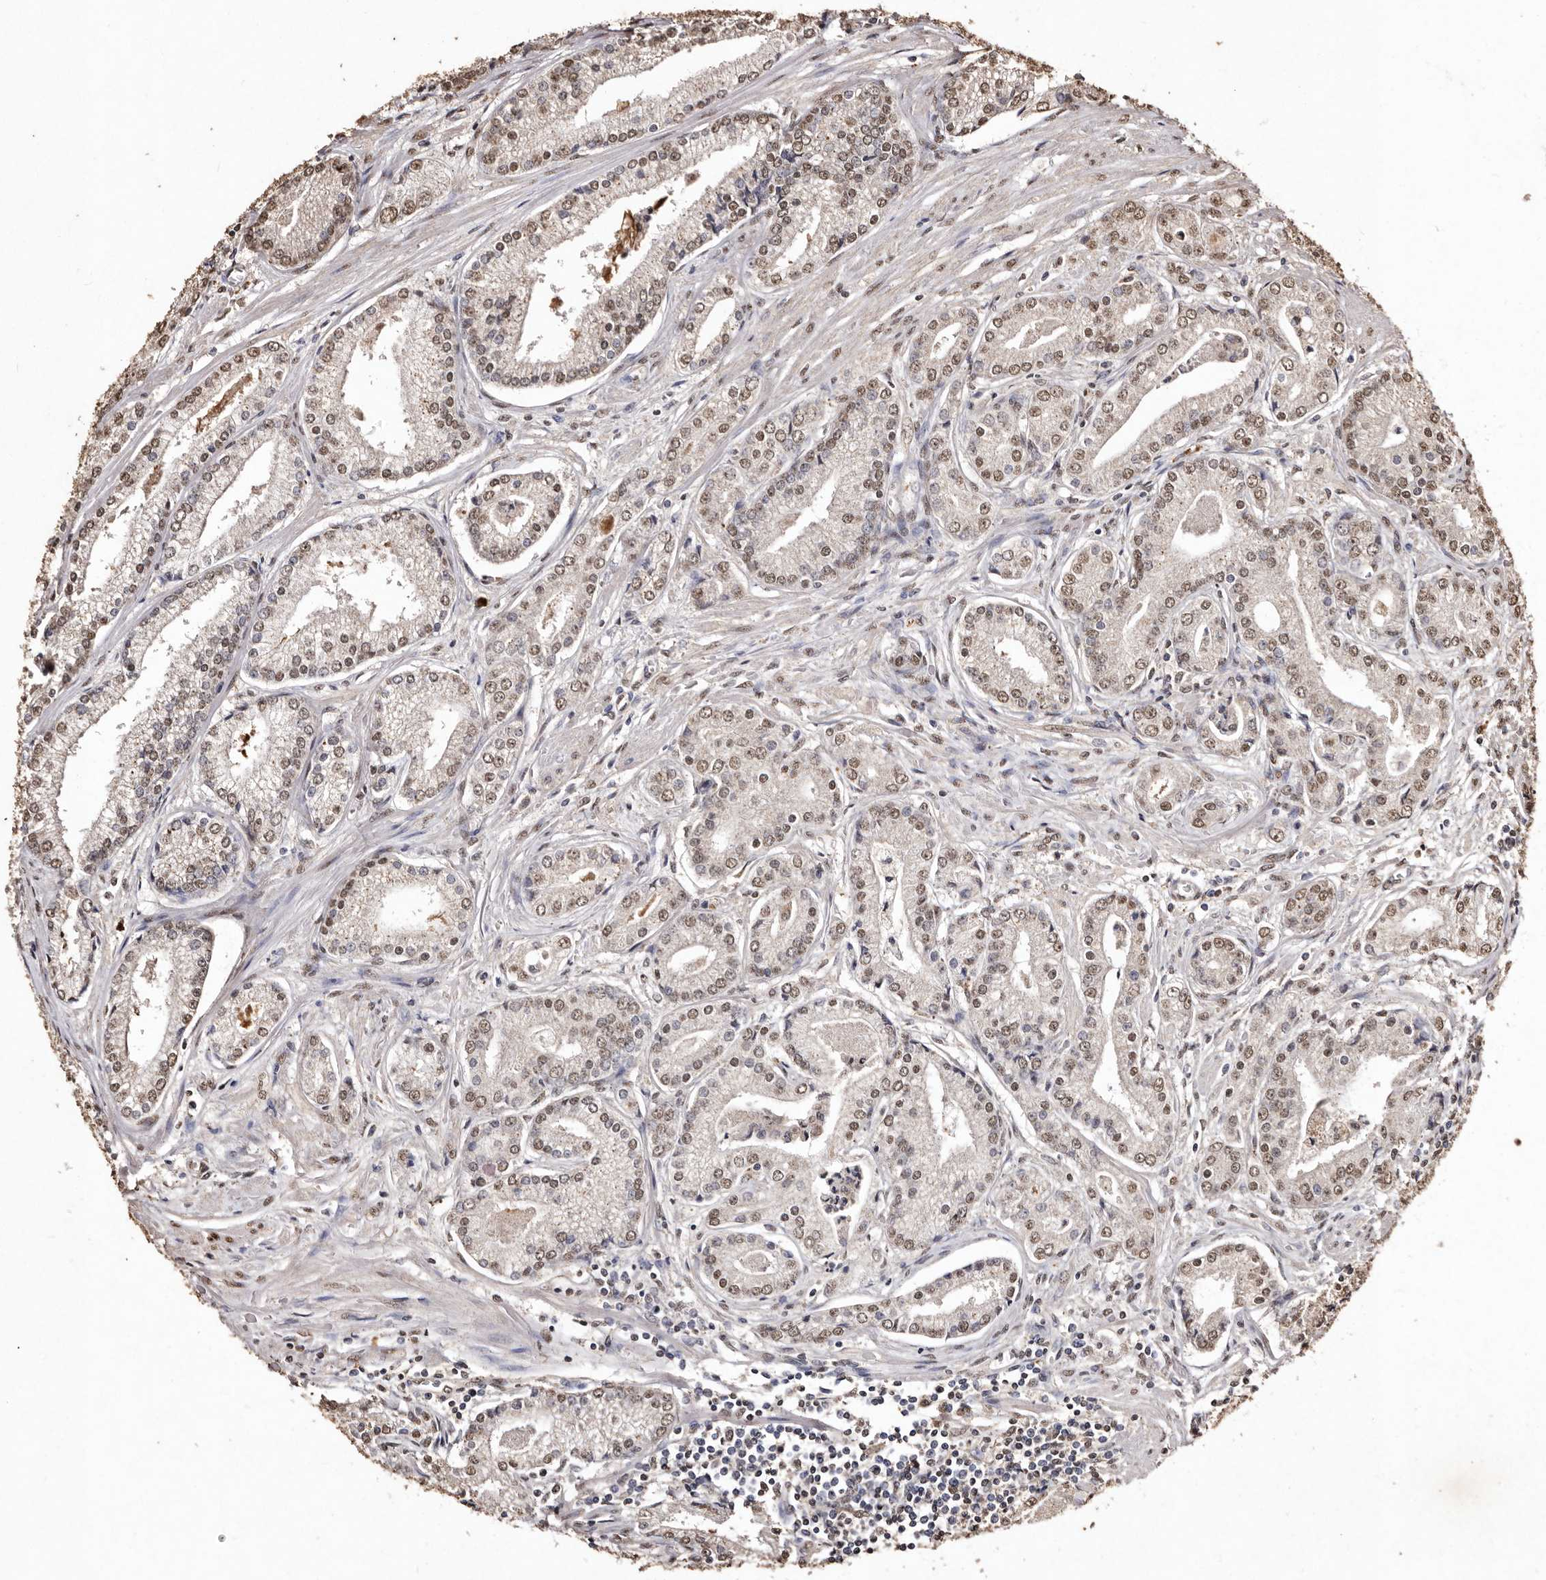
{"staining": {"intensity": "moderate", "quantity": ">75%", "location": "nuclear"}, "tissue": "prostate cancer", "cell_type": "Tumor cells", "image_type": "cancer", "snomed": [{"axis": "morphology", "description": "Adenocarcinoma, Low grade"}, {"axis": "topography", "description": "Prostate"}], "caption": "Immunohistochemistry (IHC) histopathology image of human prostate cancer (low-grade adenocarcinoma) stained for a protein (brown), which demonstrates medium levels of moderate nuclear expression in approximately >75% of tumor cells.", "gene": "ERBB4", "patient": {"sex": "male", "age": 54}}